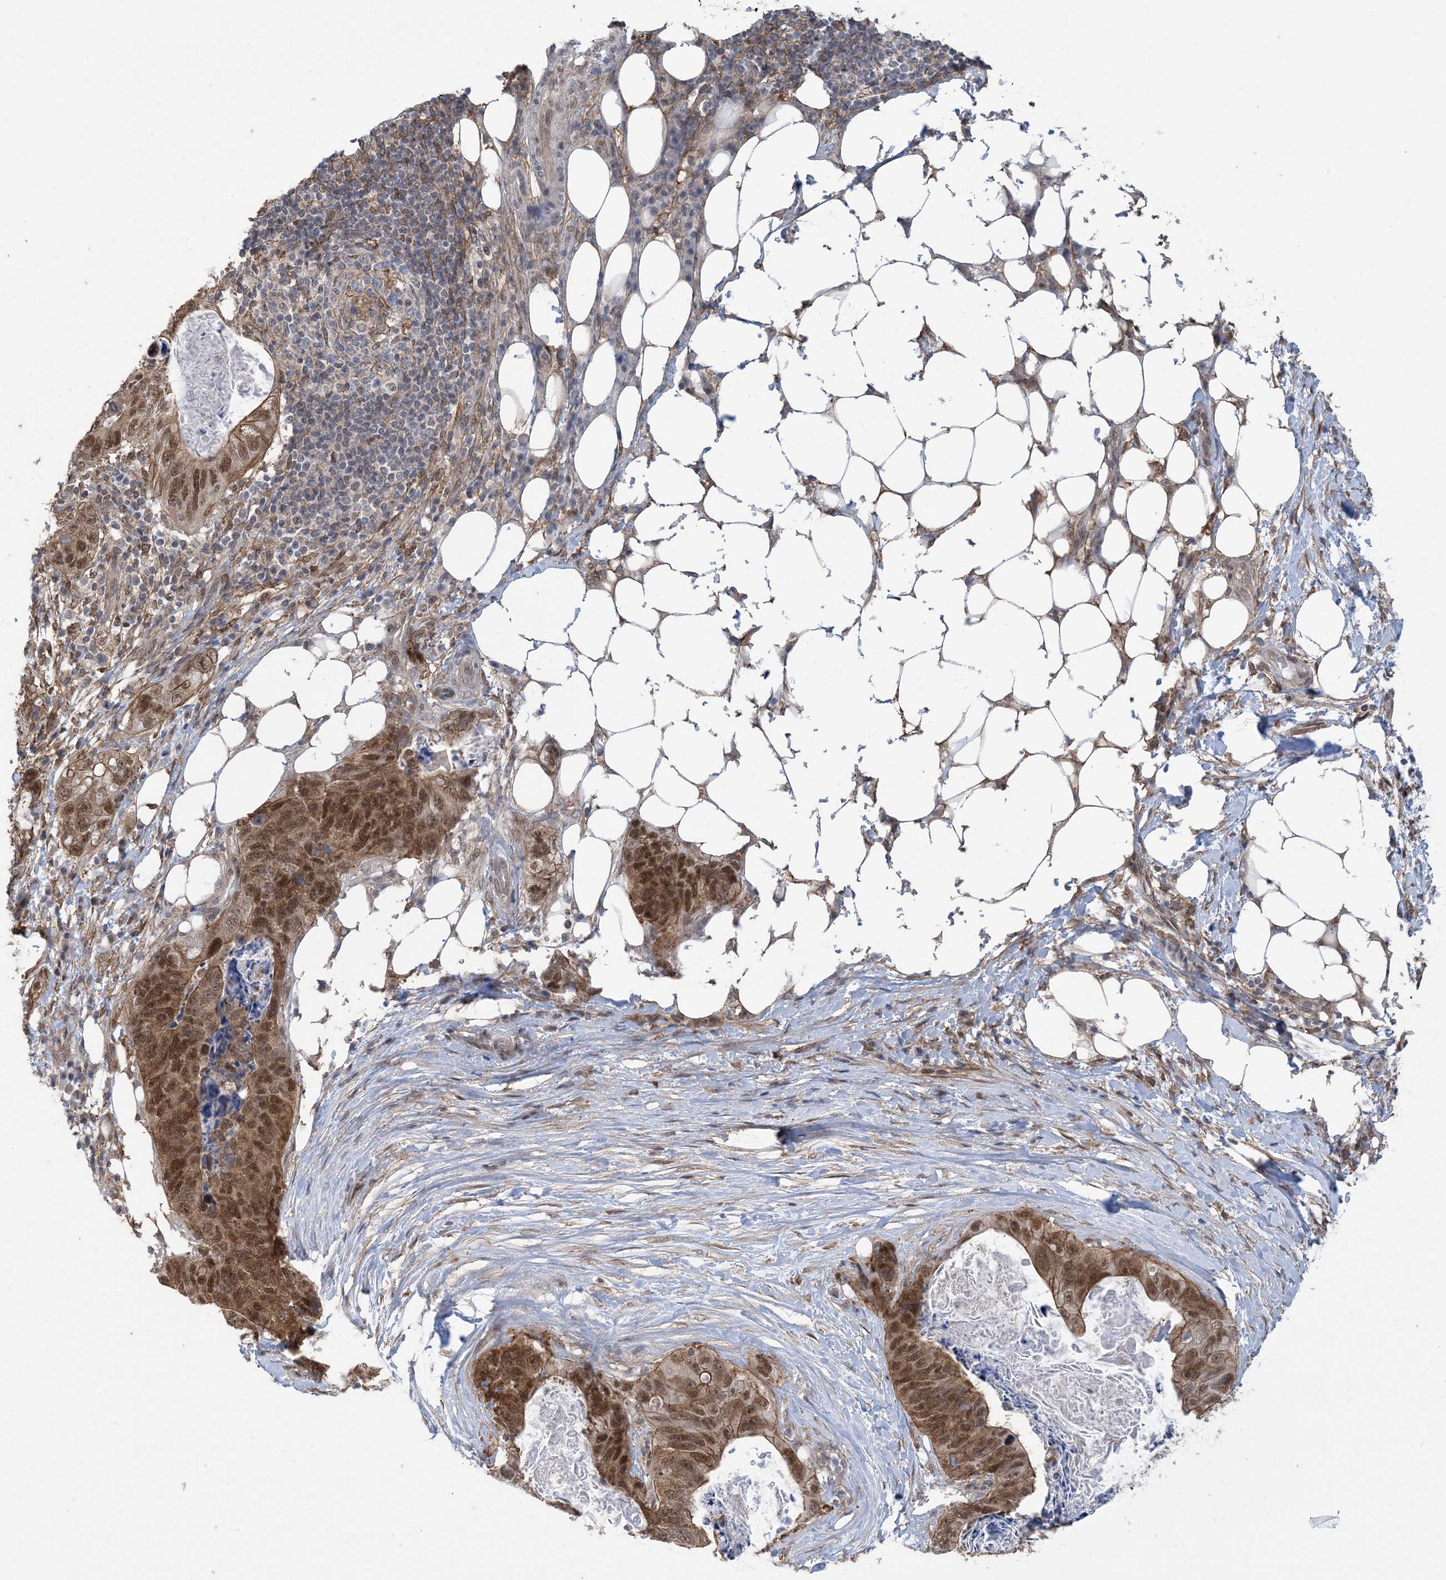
{"staining": {"intensity": "strong", "quantity": ">75%", "location": "cytoplasmic/membranous,nuclear"}, "tissue": "stomach cancer", "cell_type": "Tumor cells", "image_type": "cancer", "snomed": [{"axis": "morphology", "description": "Adenocarcinoma, NOS"}, {"axis": "topography", "description": "Stomach"}], "caption": "DAB (3,3'-diaminobenzidine) immunohistochemical staining of human stomach adenocarcinoma shows strong cytoplasmic/membranous and nuclear protein positivity in about >75% of tumor cells.", "gene": "ZNF8", "patient": {"sex": "female", "age": 89}}